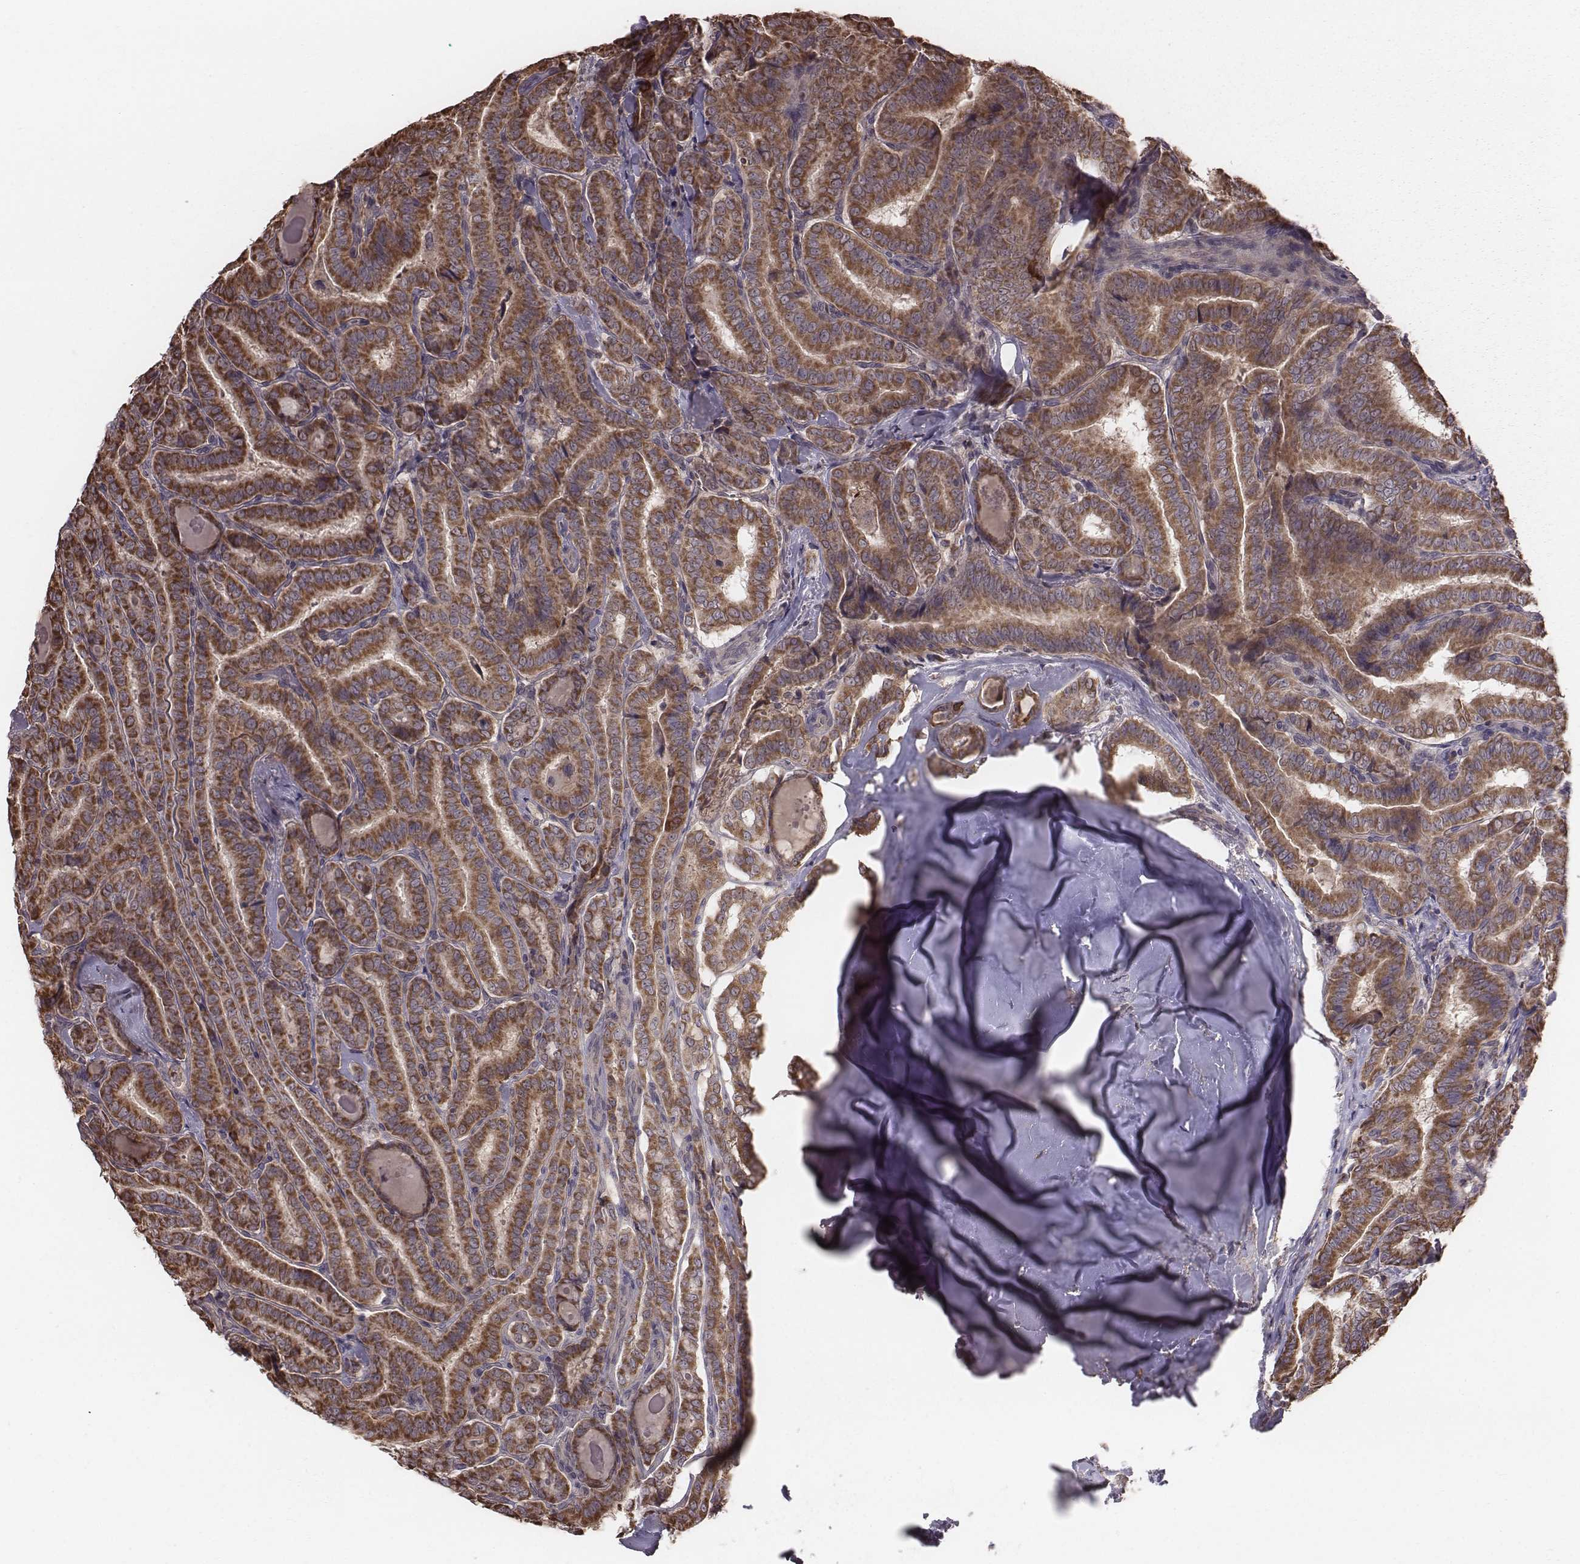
{"staining": {"intensity": "strong", "quantity": ">75%", "location": "cytoplasmic/membranous"}, "tissue": "thyroid cancer", "cell_type": "Tumor cells", "image_type": "cancer", "snomed": [{"axis": "morphology", "description": "Papillary adenocarcinoma, NOS"}, {"axis": "morphology", "description": "Papillary adenoma metastatic"}, {"axis": "topography", "description": "Thyroid gland"}], "caption": "Protein analysis of thyroid cancer tissue displays strong cytoplasmic/membranous expression in about >75% of tumor cells.", "gene": "PDCD2L", "patient": {"sex": "female", "age": 50}}